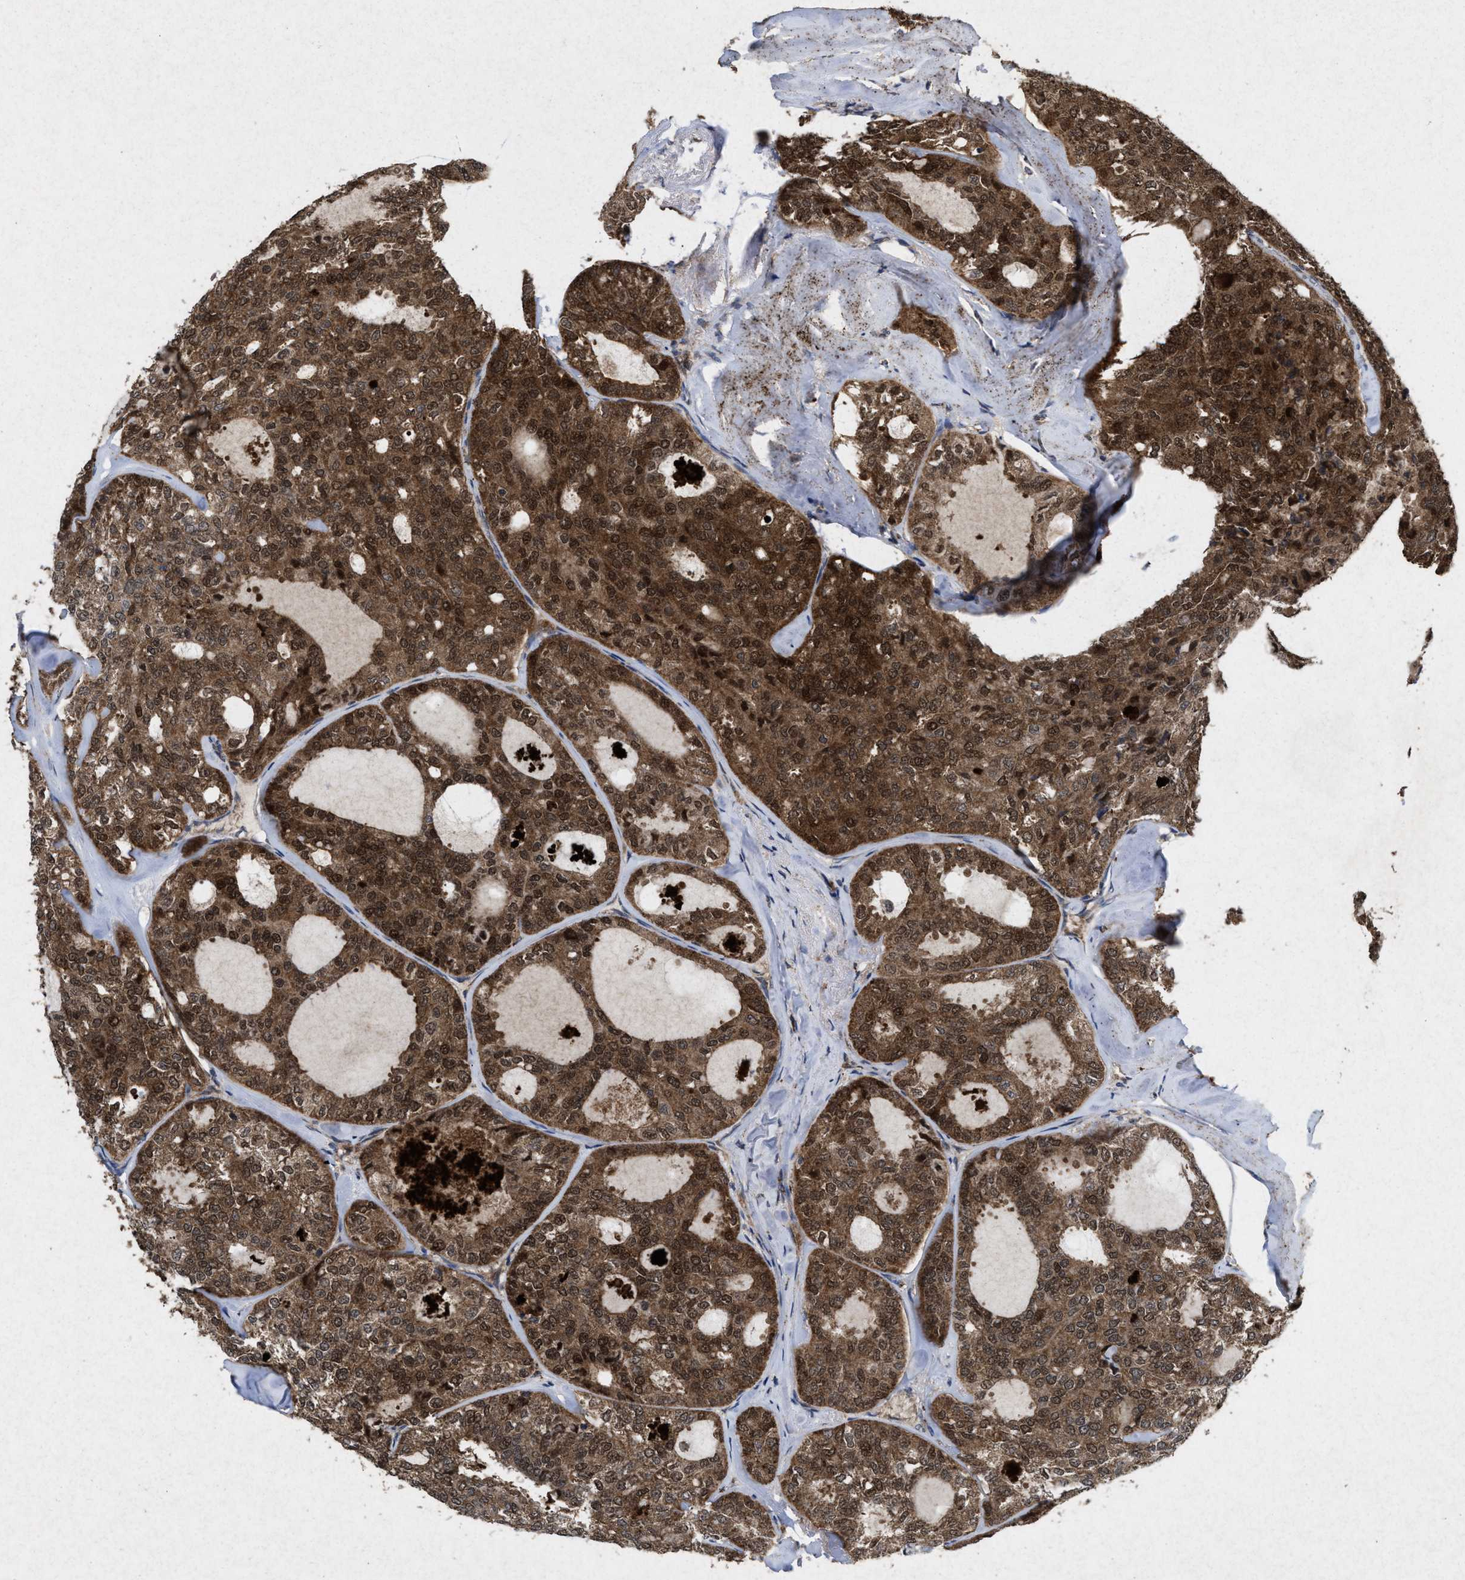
{"staining": {"intensity": "strong", "quantity": ">75%", "location": "cytoplasmic/membranous,nuclear"}, "tissue": "thyroid cancer", "cell_type": "Tumor cells", "image_type": "cancer", "snomed": [{"axis": "morphology", "description": "Follicular adenoma carcinoma, NOS"}, {"axis": "topography", "description": "Thyroid gland"}], "caption": "Human thyroid follicular adenoma carcinoma stained with a brown dye reveals strong cytoplasmic/membranous and nuclear positive staining in approximately >75% of tumor cells.", "gene": "MSI2", "patient": {"sex": "male", "age": 75}}